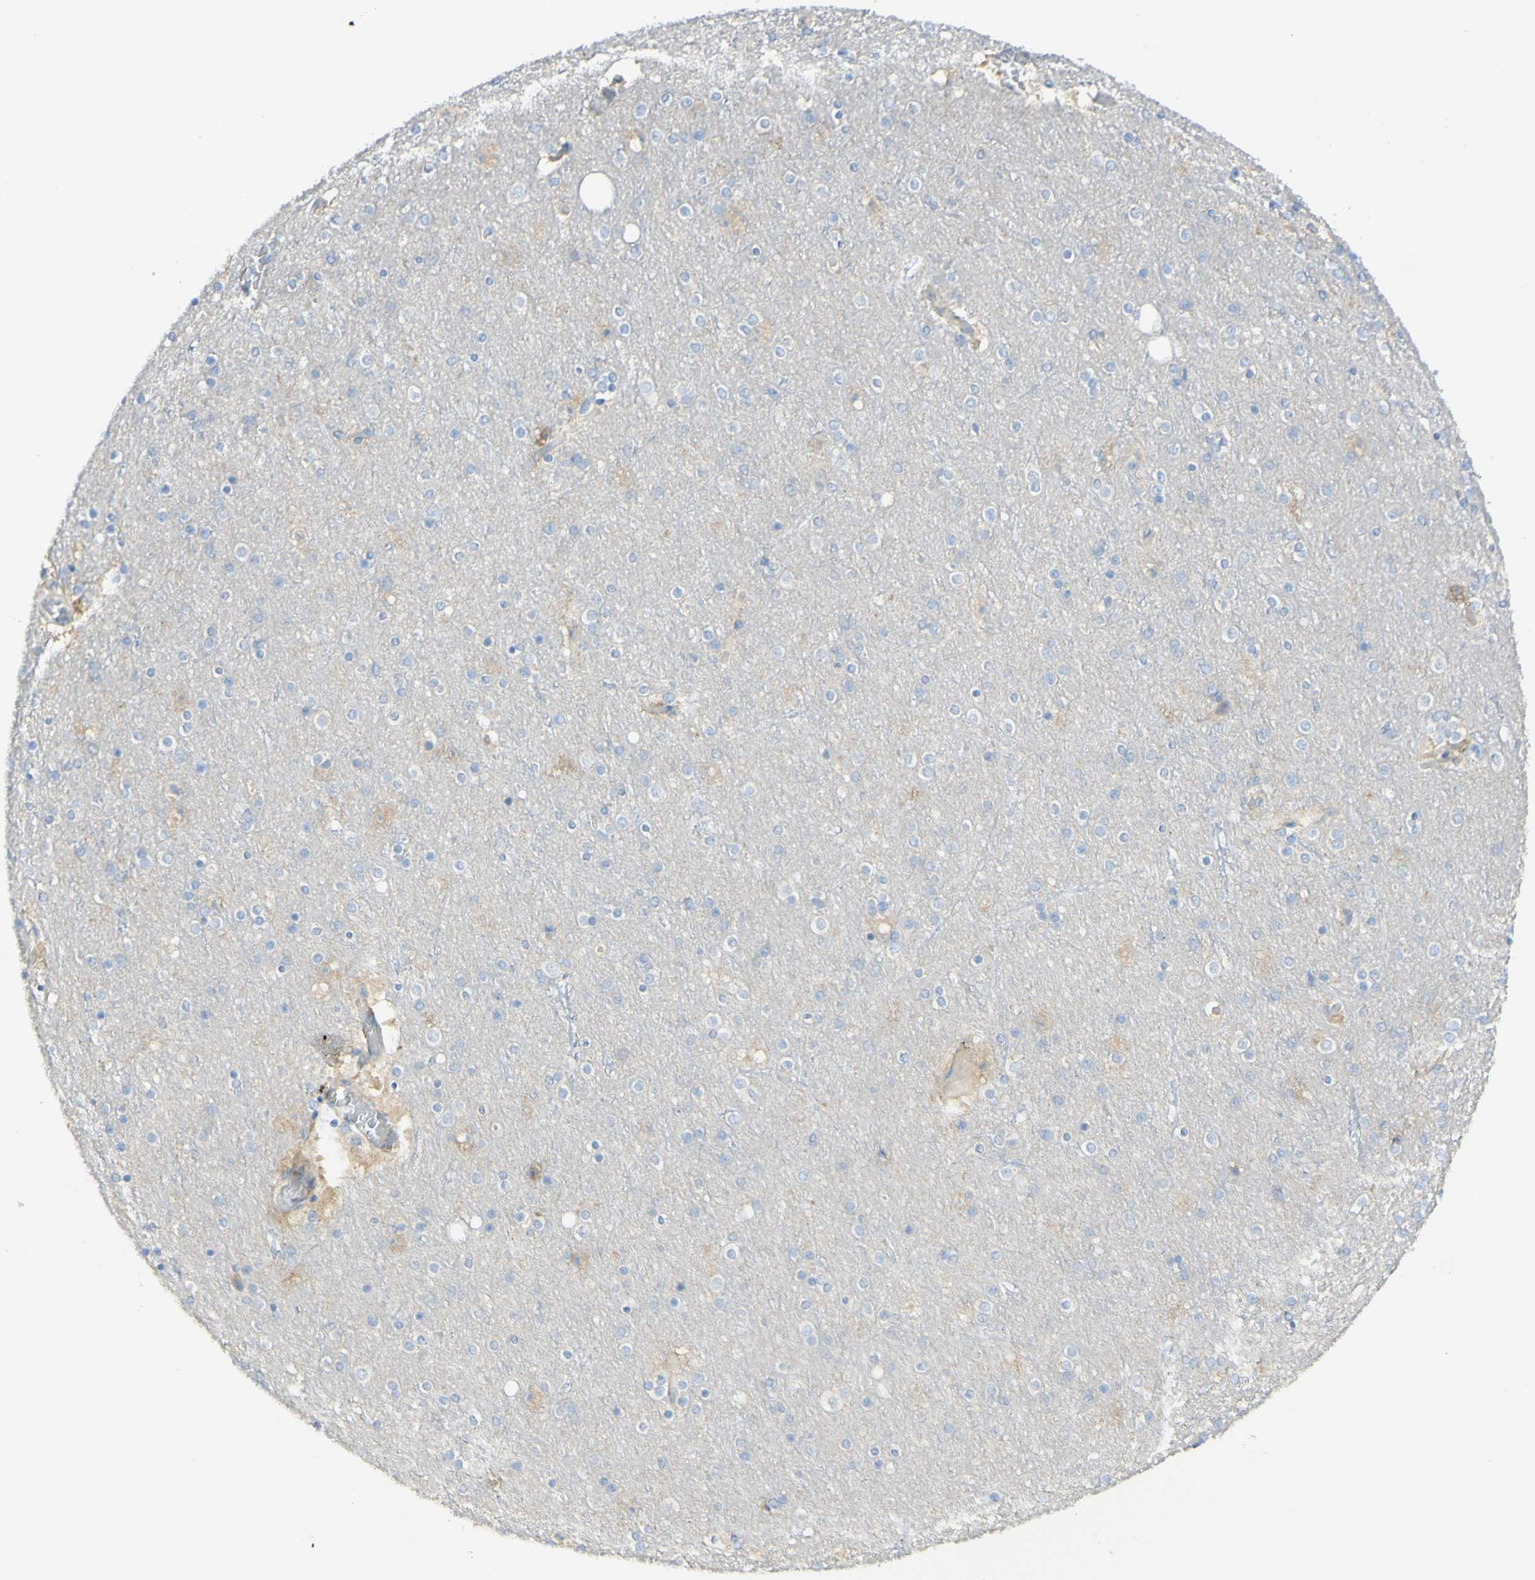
{"staining": {"intensity": "weak", "quantity": "25%-75%", "location": "cytoplasmic/membranous"}, "tissue": "cerebral cortex", "cell_type": "Endothelial cells", "image_type": "normal", "snomed": [{"axis": "morphology", "description": "Normal tissue, NOS"}, {"axis": "topography", "description": "Cerebral cortex"}], "caption": "Protein staining exhibits weak cytoplasmic/membranous expression in about 25%-75% of endothelial cells in benign cerebral cortex. (Brightfield microscopy of DAB IHC at high magnification).", "gene": "GCNT3", "patient": {"sex": "female", "age": 54}}